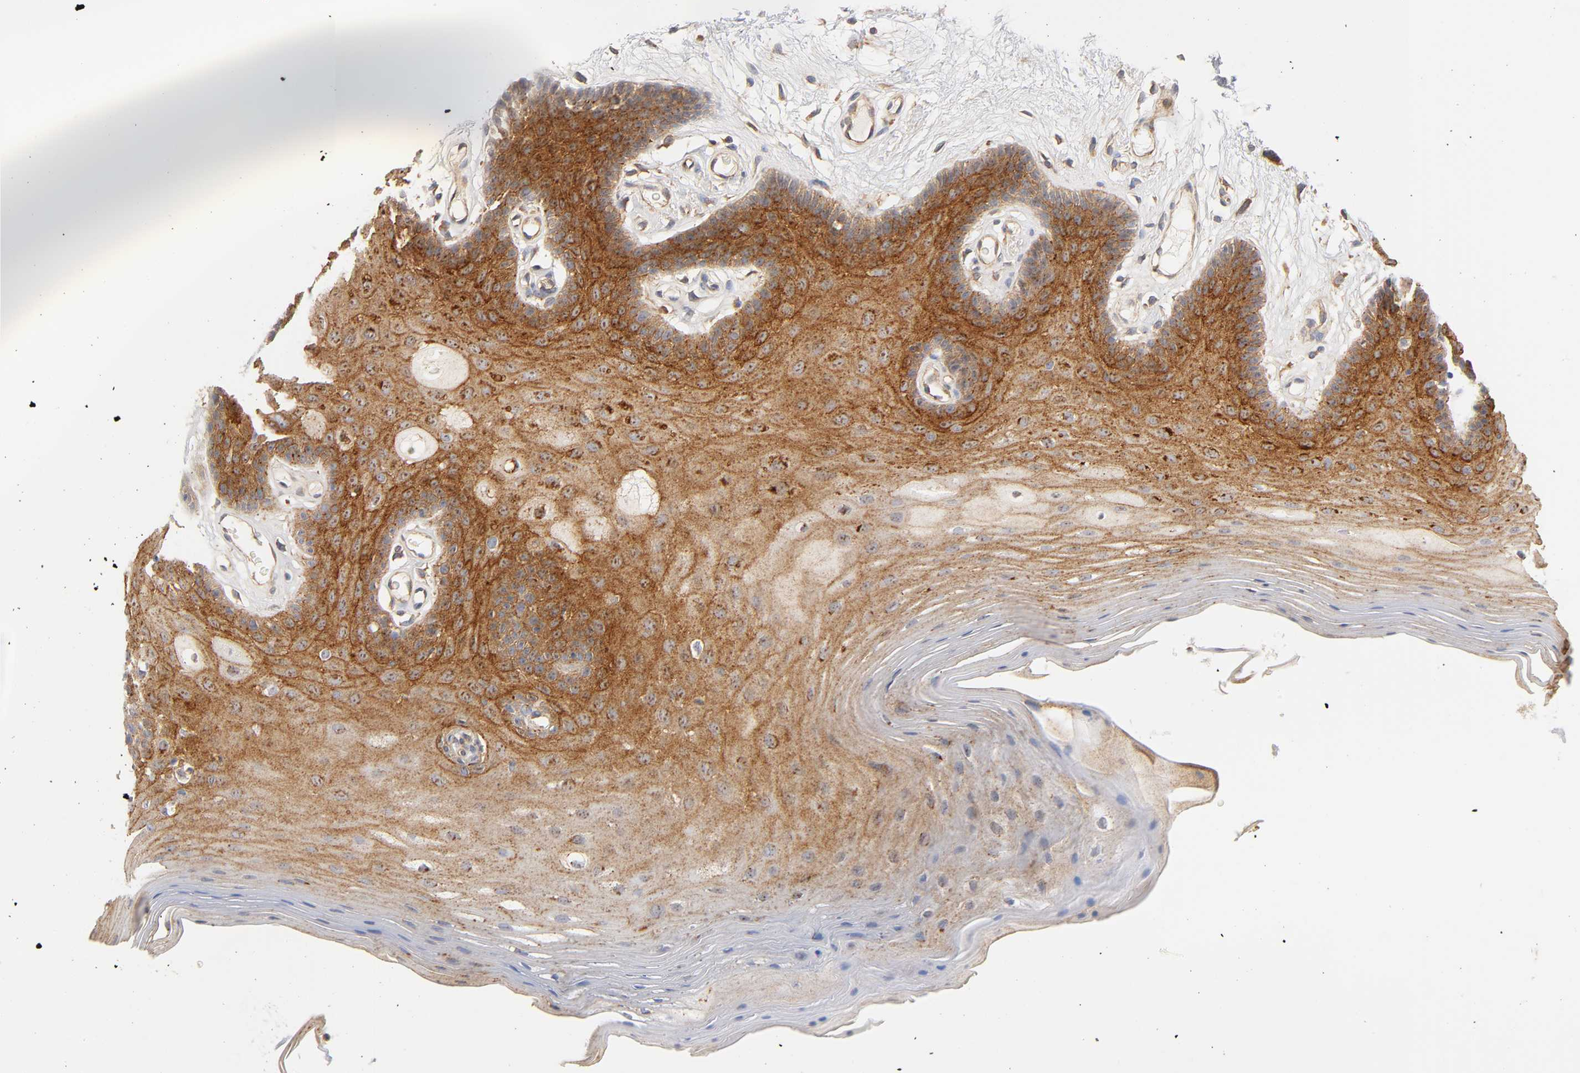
{"staining": {"intensity": "strong", "quantity": ">75%", "location": "cytoplasmic/membranous,nuclear"}, "tissue": "oral mucosa", "cell_type": "Squamous epithelial cells", "image_type": "normal", "snomed": [{"axis": "morphology", "description": "Normal tissue, NOS"}, {"axis": "morphology", "description": "Squamous cell carcinoma, NOS"}, {"axis": "topography", "description": "Skeletal muscle"}, {"axis": "topography", "description": "Oral tissue"}, {"axis": "topography", "description": "Head-Neck"}], "caption": "Immunohistochemical staining of unremarkable human oral mucosa demonstrates strong cytoplasmic/membranous,nuclear protein expression in approximately >75% of squamous epithelial cells. Using DAB (3,3'-diaminobenzidine) (brown) and hematoxylin (blue) stains, captured at high magnification using brightfield microscopy.", "gene": "PLD1", "patient": {"sex": "male", "age": 71}}